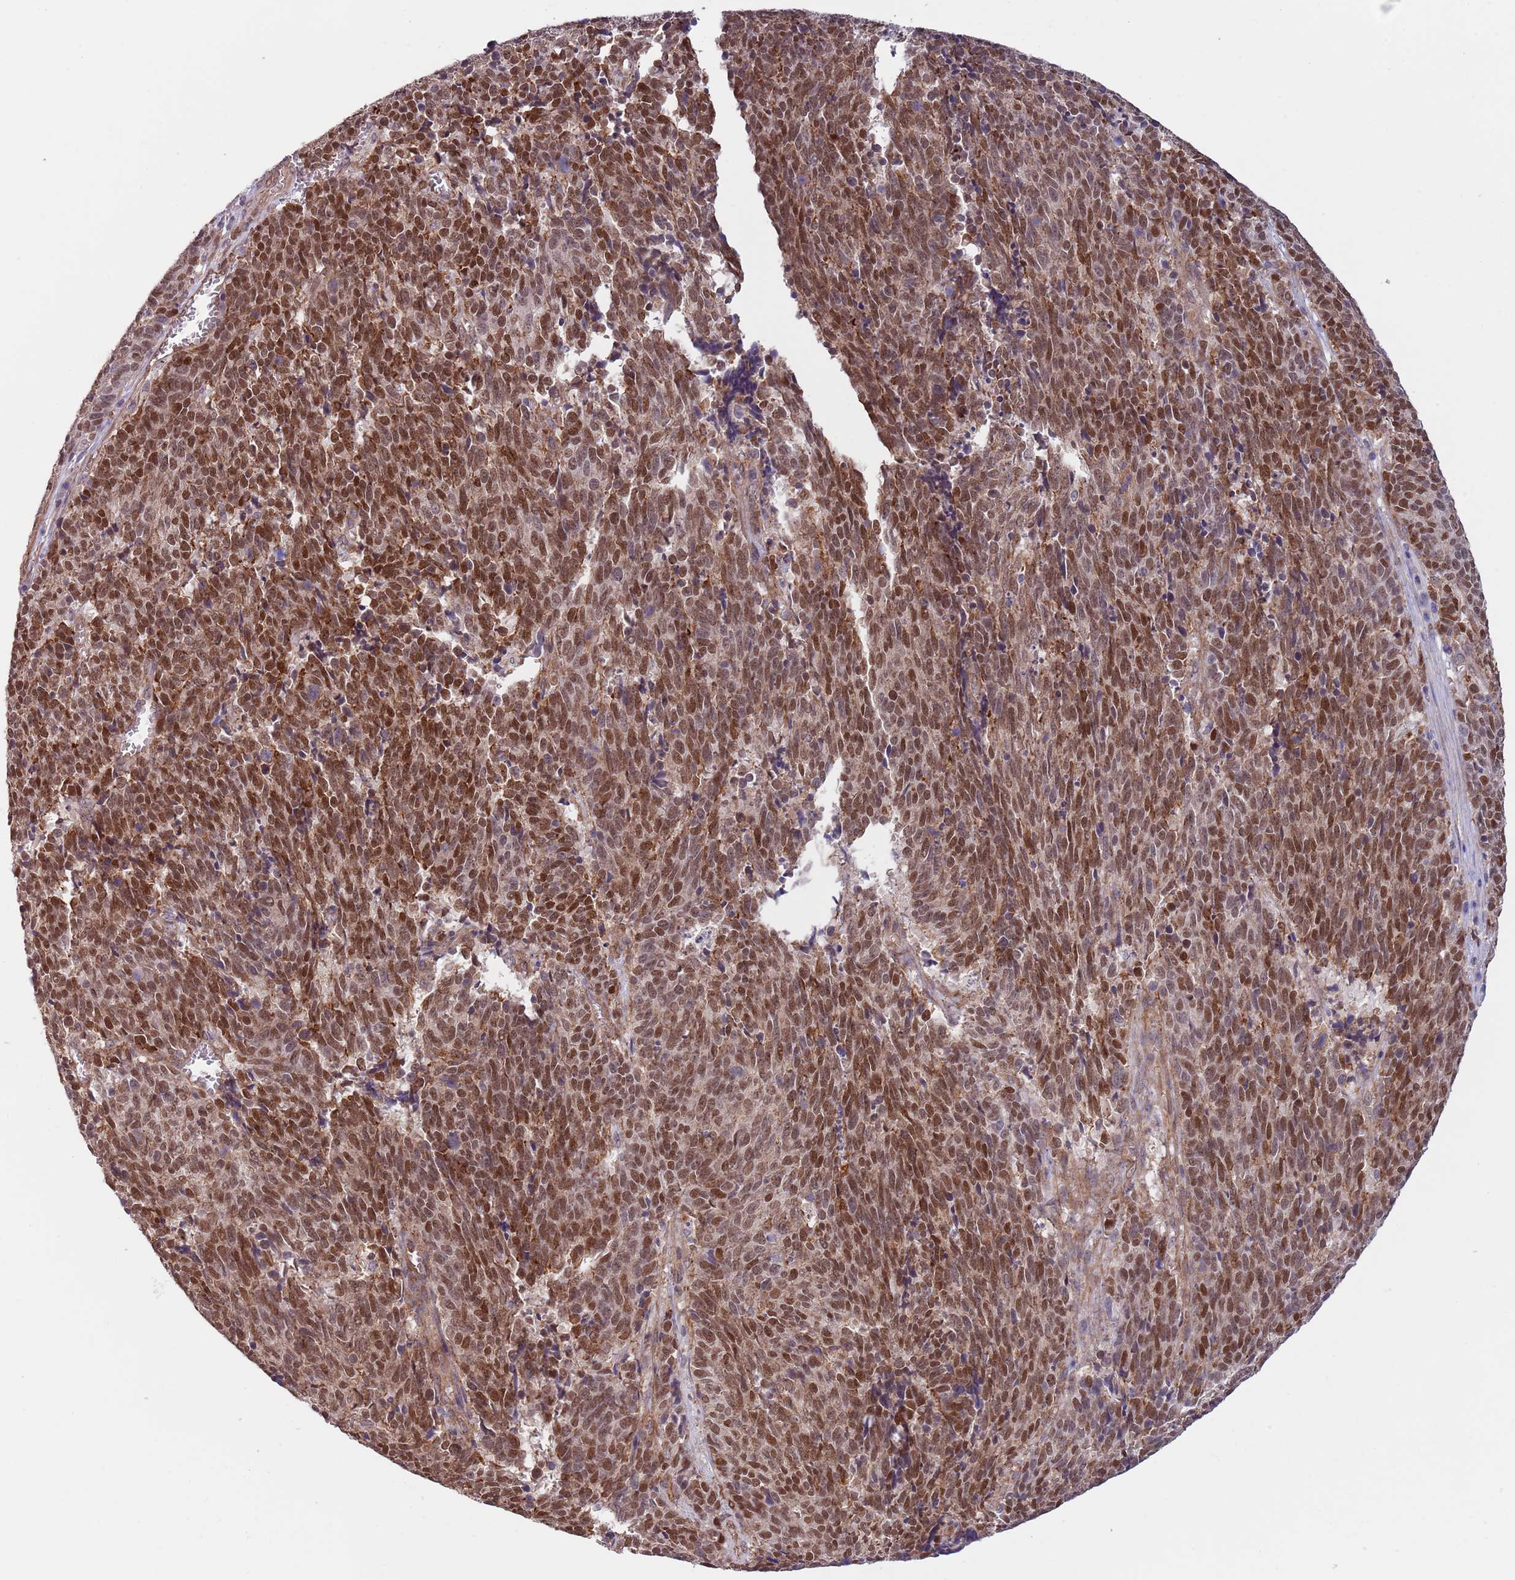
{"staining": {"intensity": "strong", "quantity": ">75%", "location": "nuclear"}, "tissue": "cervical cancer", "cell_type": "Tumor cells", "image_type": "cancer", "snomed": [{"axis": "morphology", "description": "Squamous cell carcinoma, NOS"}, {"axis": "topography", "description": "Cervix"}], "caption": "This is an image of immunohistochemistry staining of cervical squamous cell carcinoma, which shows strong staining in the nuclear of tumor cells.", "gene": "CREBZF", "patient": {"sex": "female", "age": 29}}